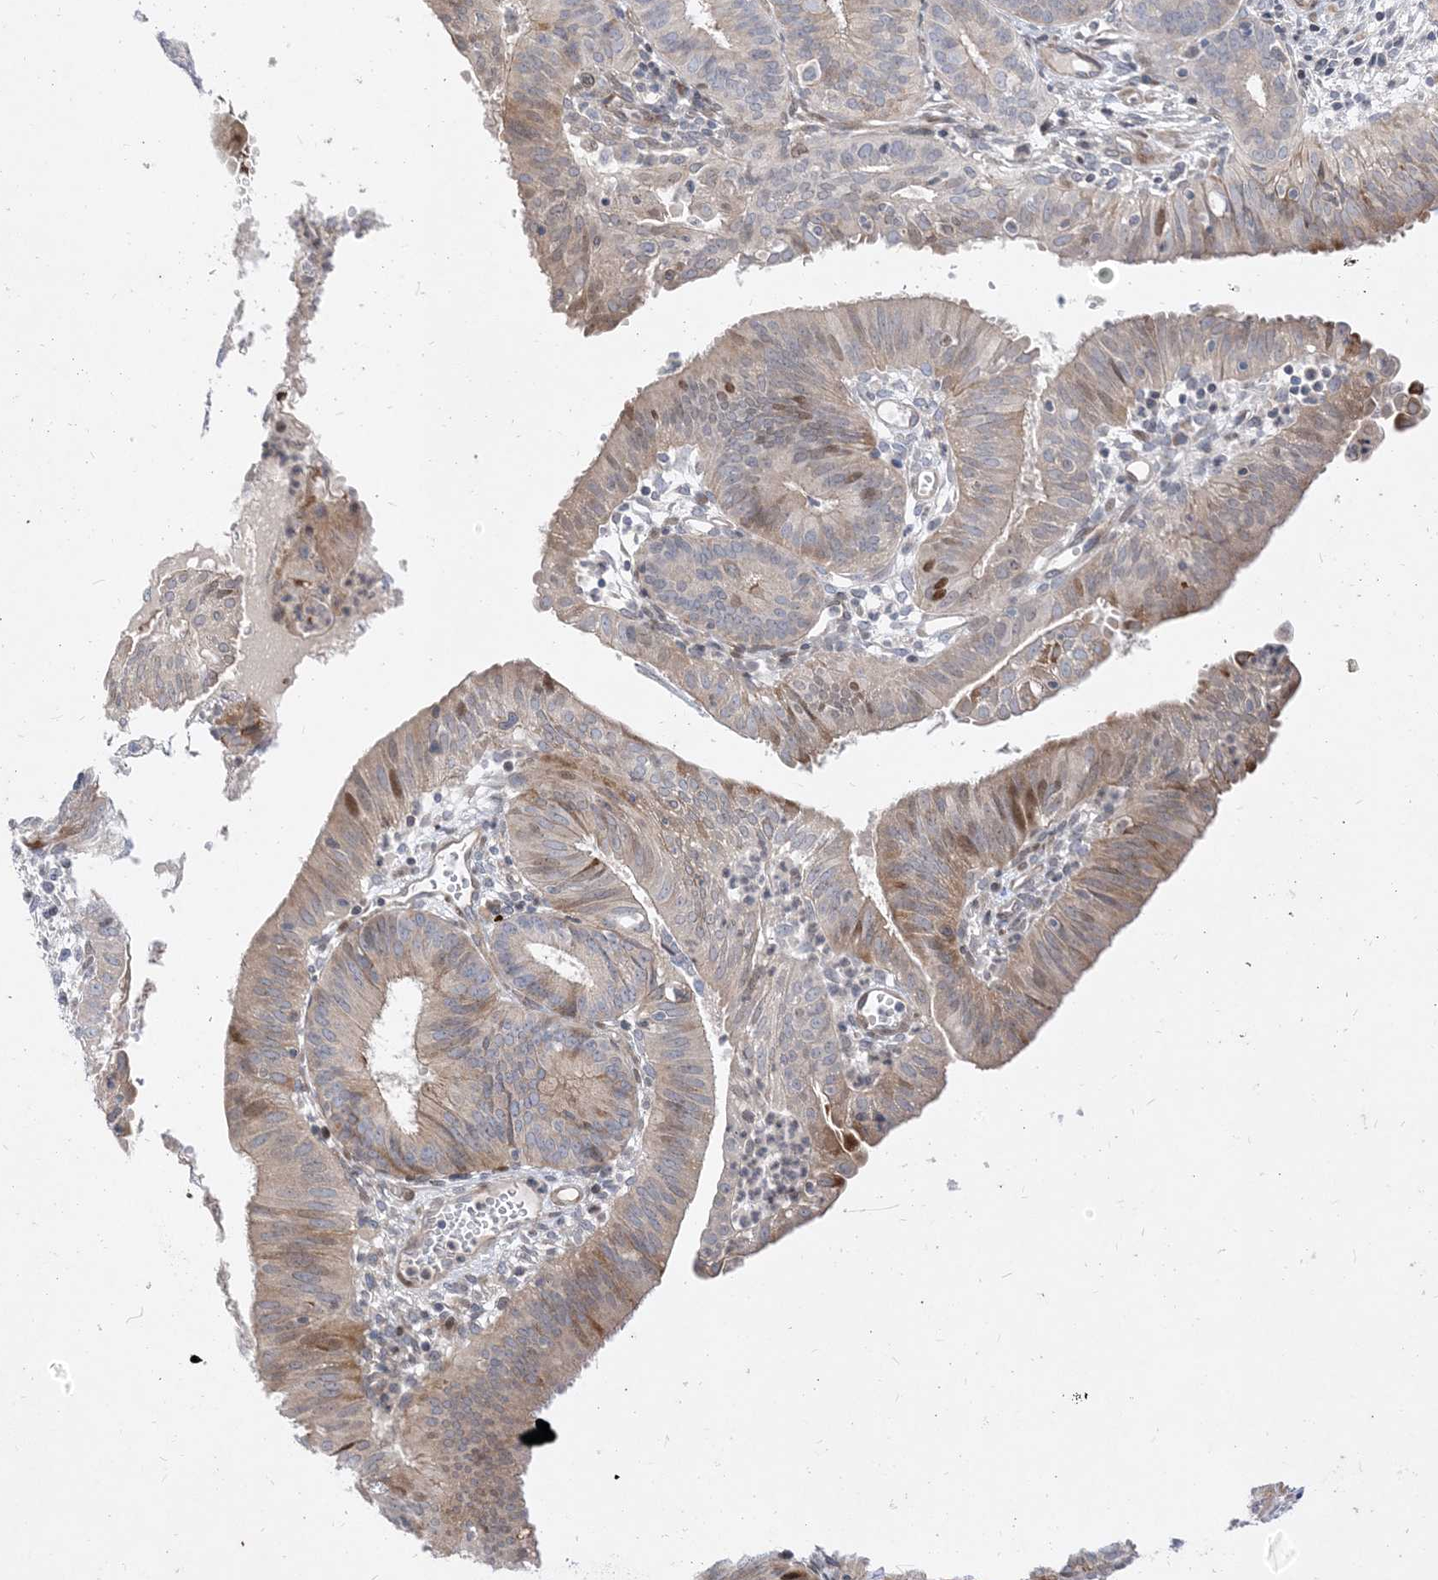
{"staining": {"intensity": "weak", "quantity": "<25%", "location": "cytoplasmic/membranous,nuclear"}, "tissue": "endometrial cancer", "cell_type": "Tumor cells", "image_type": "cancer", "snomed": [{"axis": "morphology", "description": "Adenocarcinoma, NOS"}, {"axis": "topography", "description": "Endometrium"}], "caption": "This is an immunohistochemistry histopathology image of adenocarcinoma (endometrial). There is no expression in tumor cells.", "gene": "TYSND1", "patient": {"sex": "female", "age": 51}}